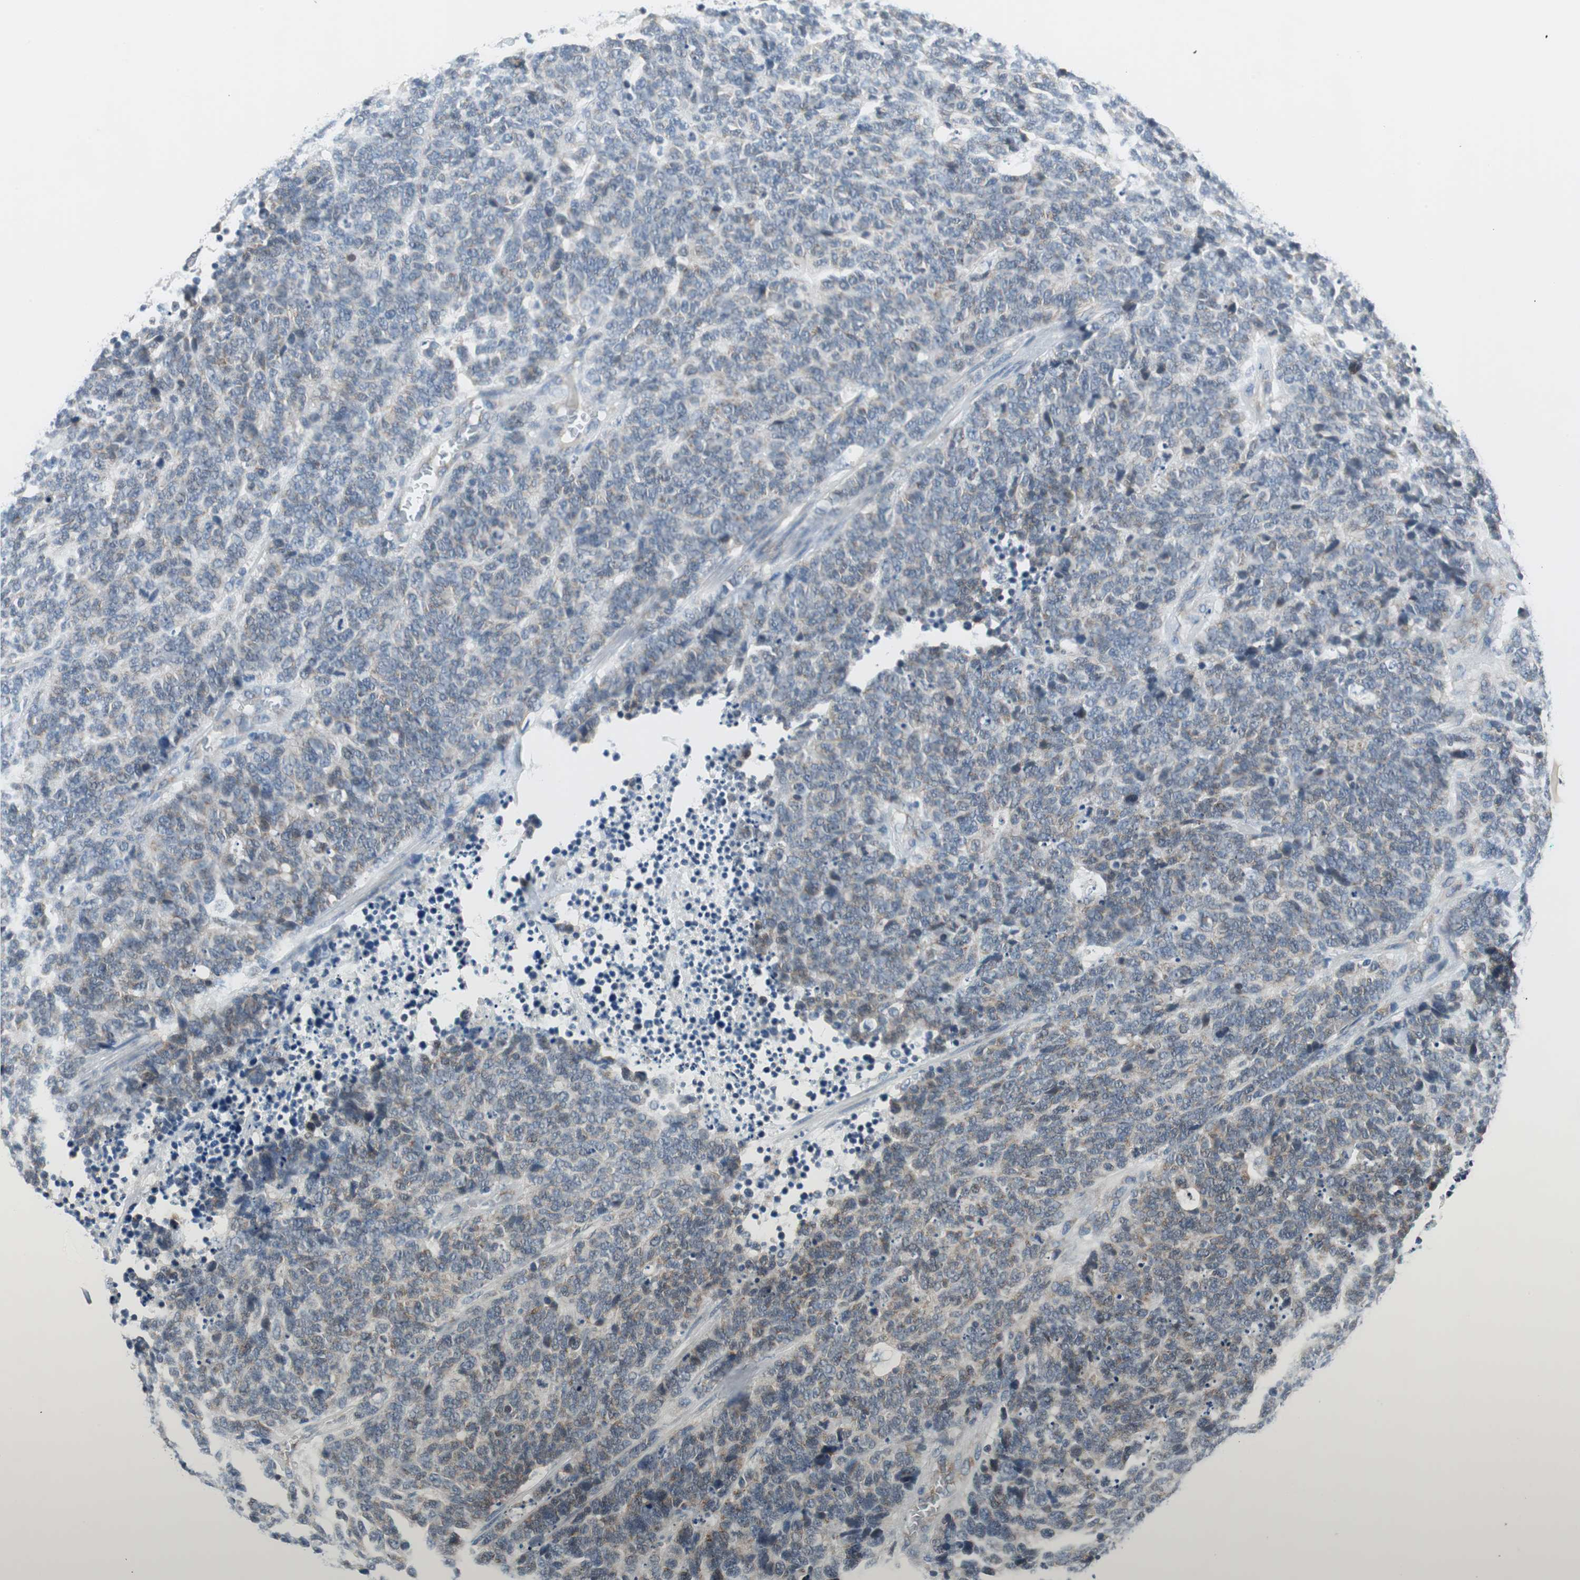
{"staining": {"intensity": "weak", "quantity": ">75%", "location": "cytoplasmic/membranous"}, "tissue": "lung cancer", "cell_type": "Tumor cells", "image_type": "cancer", "snomed": [{"axis": "morphology", "description": "Neoplasm, malignant, NOS"}, {"axis": "topography", "description": "Lung"}], "caption": "The histopathology image displays staining of lung cancer (neoplasm (malignant)), revealing weak cytoplasmic/membranous protein expression (brown color) within tumor cells.", "gene": "PLAA", "patient": {"sex": "female", "age": 58}}